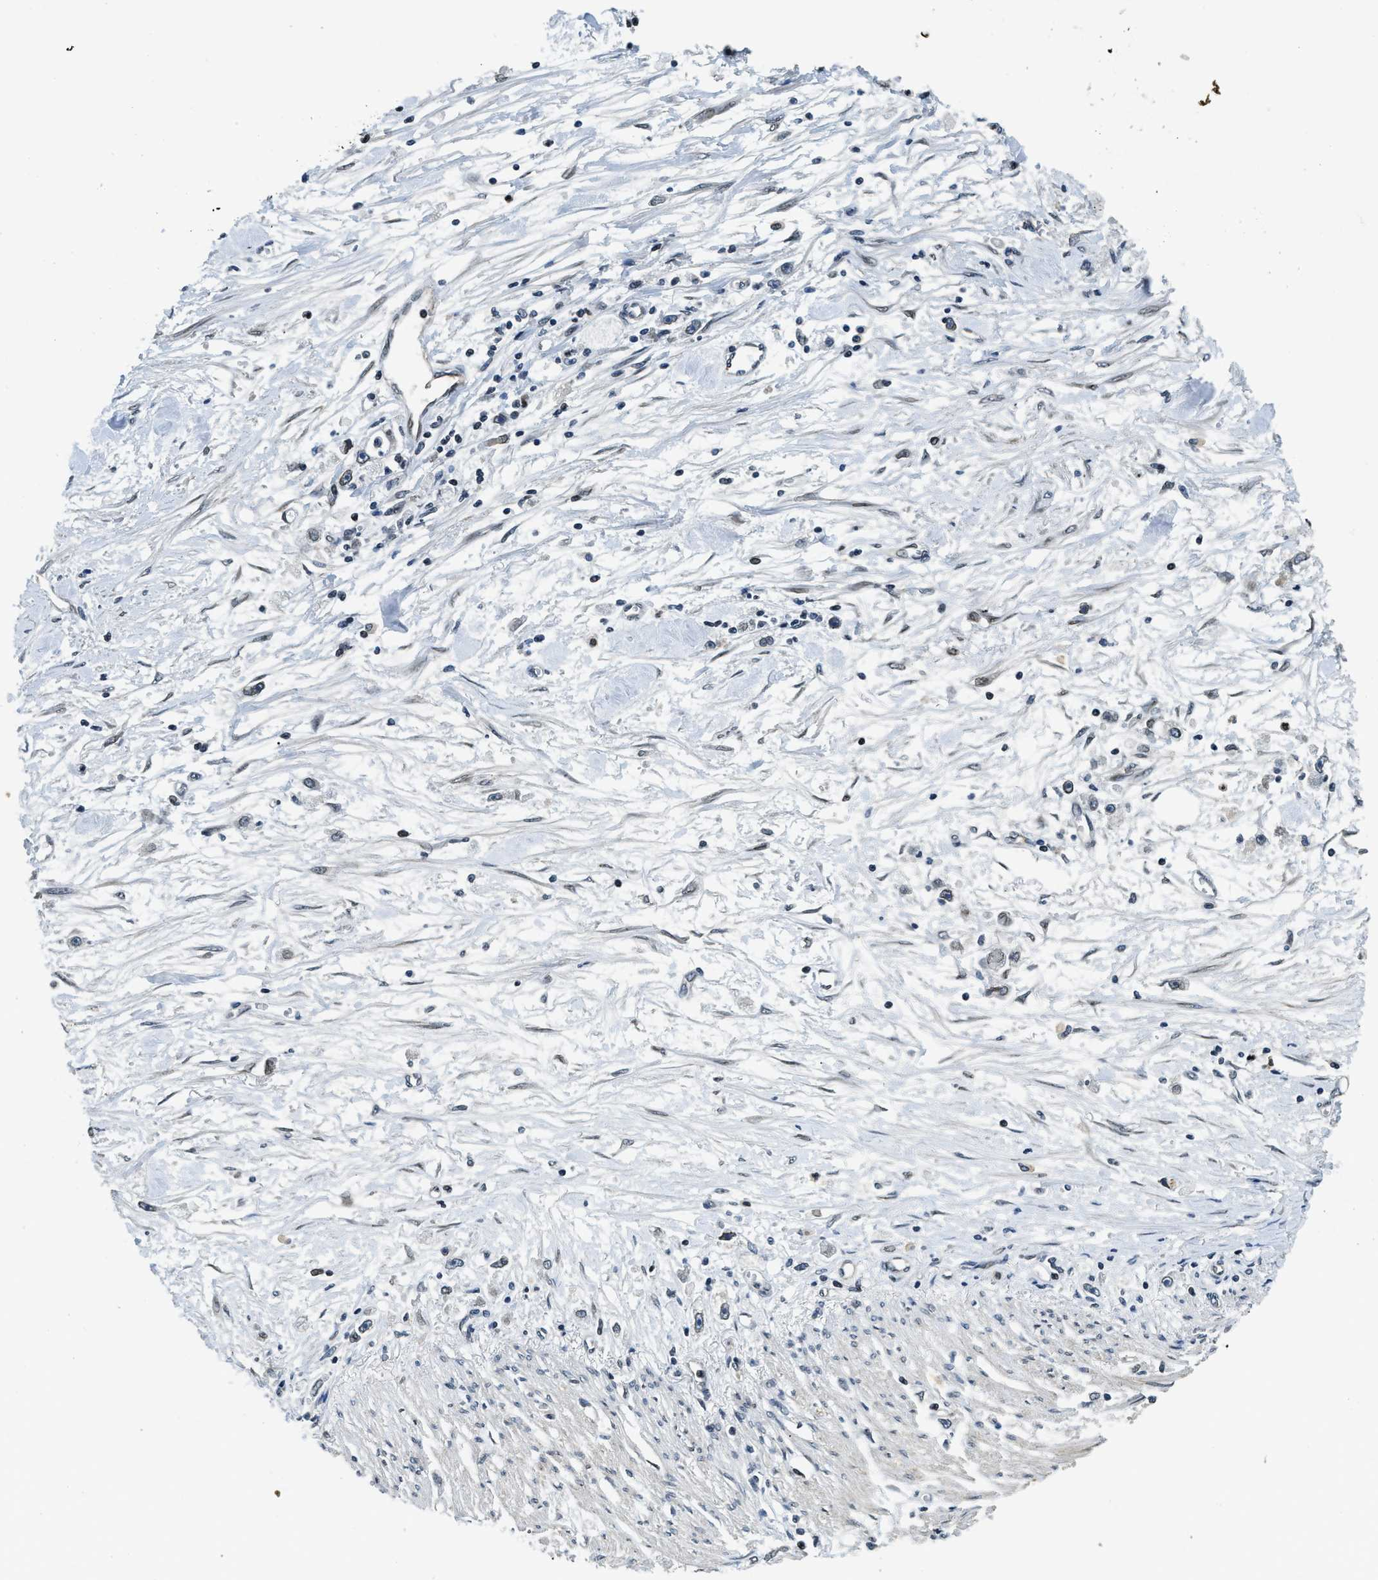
{"staining": {"intensity": "weak", "quantity": "25%-75%", "location": "nuclear"}, "tissue": "stomach cancer", "cell_type": "Tumor cells", "image_type": "cancer", "snomed": [{"axis": "morphology", "description": "Adenocarcinoma, NOS"}, {"axis": "topography", "description": "Stomach"}], "caption": "Stomach cancer (adenocarcinoma) stained with a protein marker exhibits weak staining in tumor cells.", "gene": "ZC3HC1", "patient": {"sex": "female", "age": 59}}